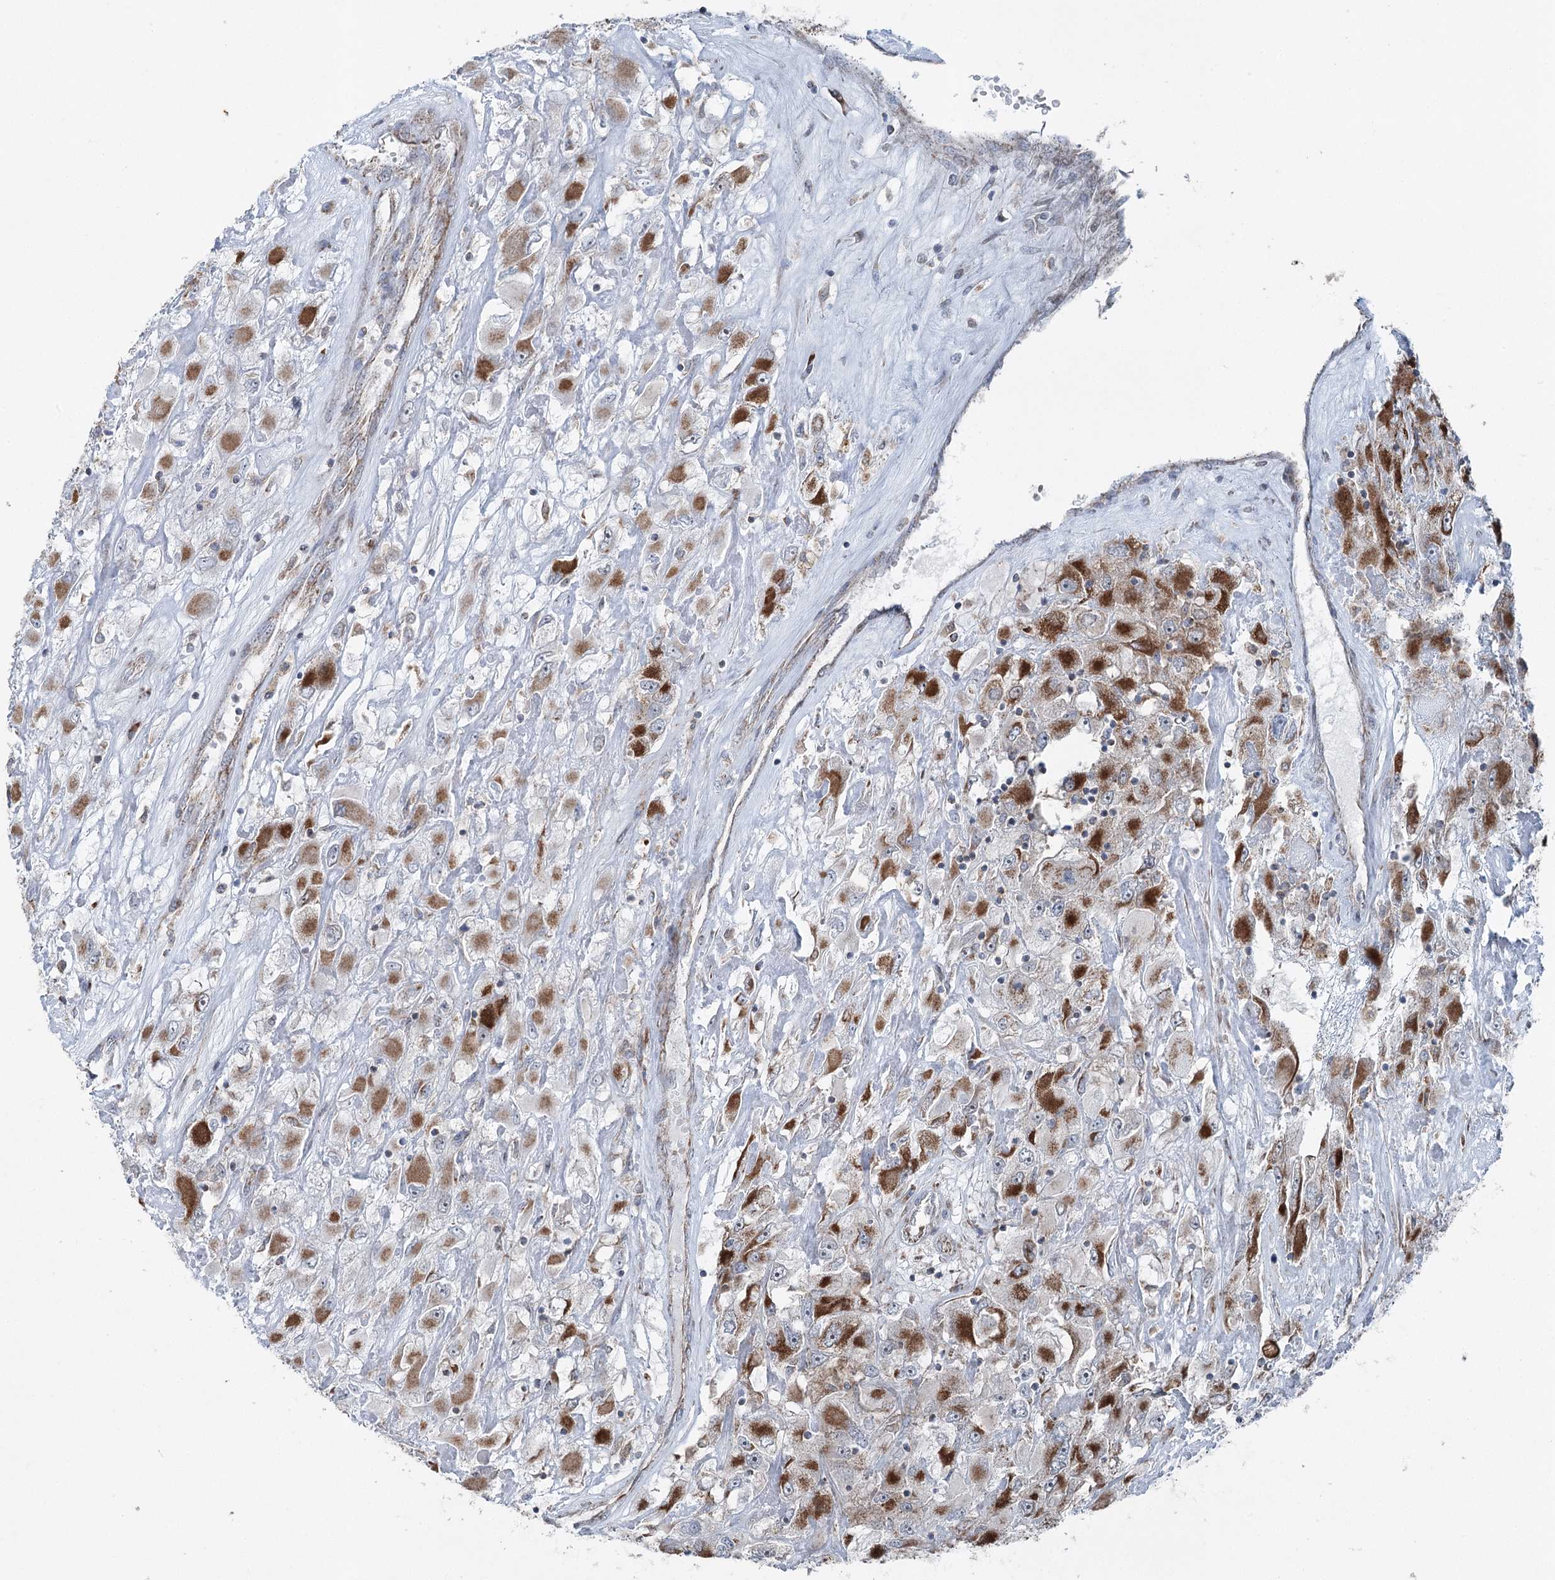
{"staining": {"intensity": "strong", "quantity": "<25%", "location": "cytoplasmic/membranous"}, "tissue": "renal cancer", "cell_type": "Tumor cells", "image_type": "cancer", "snomed": [{"axis": "morphology", "description": "Adenocarcinoma, NOS"}, {"axis": "topography", "description": "Kidney"}], "caption": "Tumor cells demonstrate strong cytoplasmic/membranous expression in about <25% of cells in renal cancer (adenocarcinoma).", "gene": "UCN3", "patient": {"sex": "female", "age": 52}}